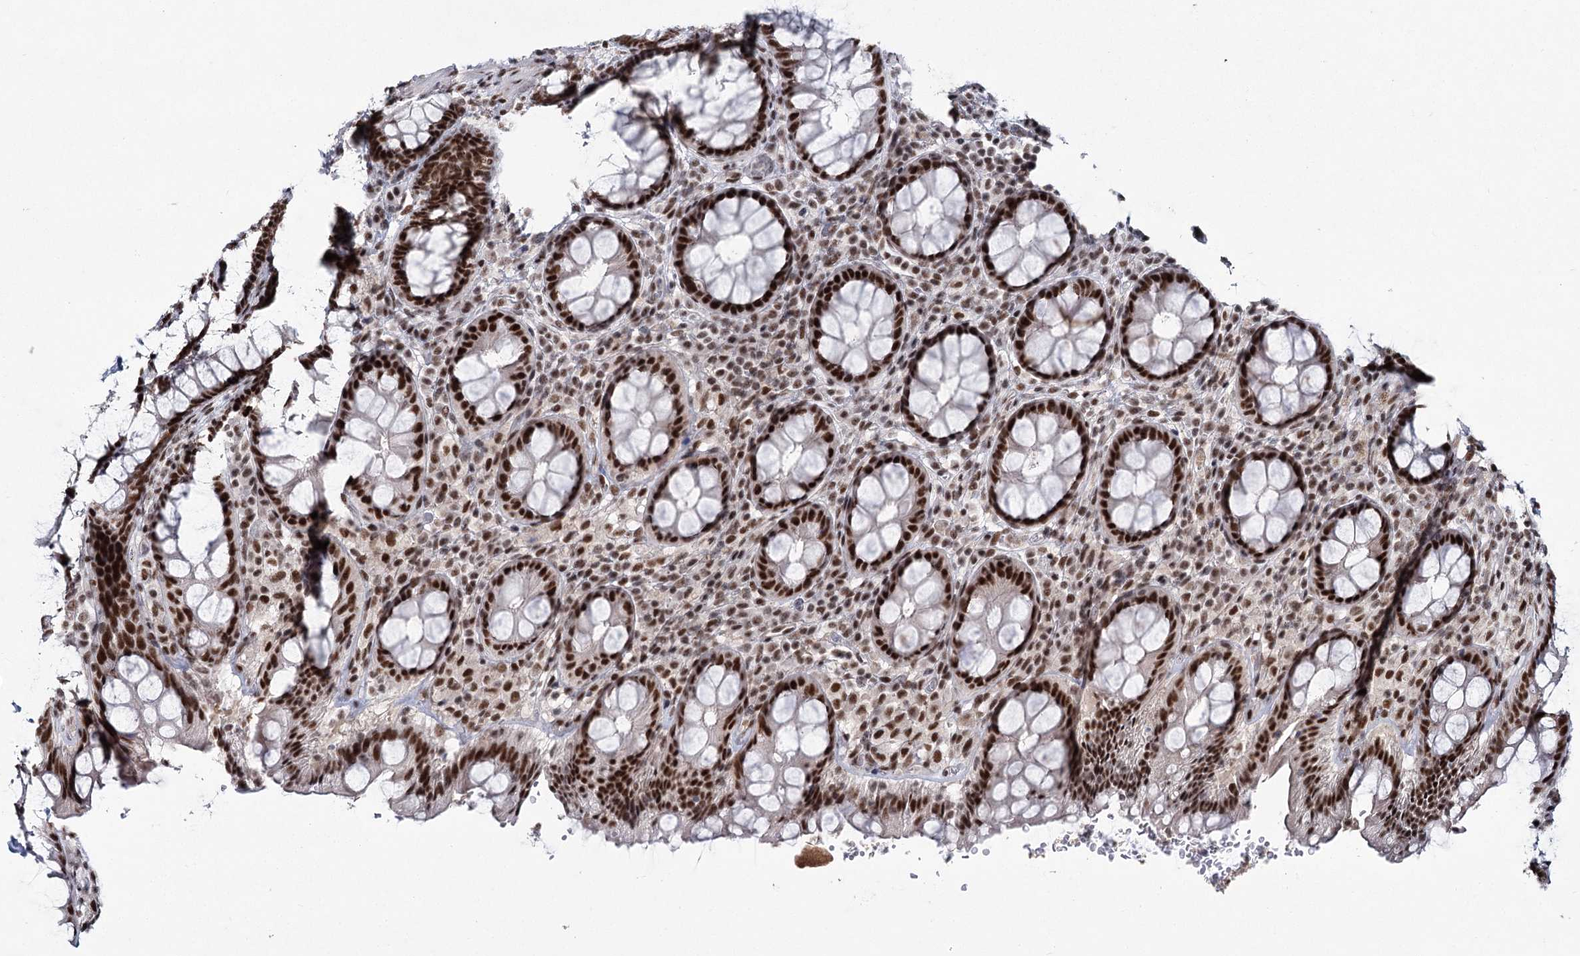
{"staining": {"intensity": "strong", "quantity": ">75%", "location": "nuclear"}, "tissue": "rectum", "cell_type": "Glandular cells", "image_type": "normal", "snomed": [{"axis": "morphology", "description": "Normal tissue, NOS"}, {"axis": "topography", "description": "Rectum"}], "caption": "Immunohistochemical staining of normal human rectum reveals >75% levels of strong nuclear protein positivity in approximately >75% of glandular cells.", "gene": "SCAF8", "patient": {"sex": "male", "age": 83}}